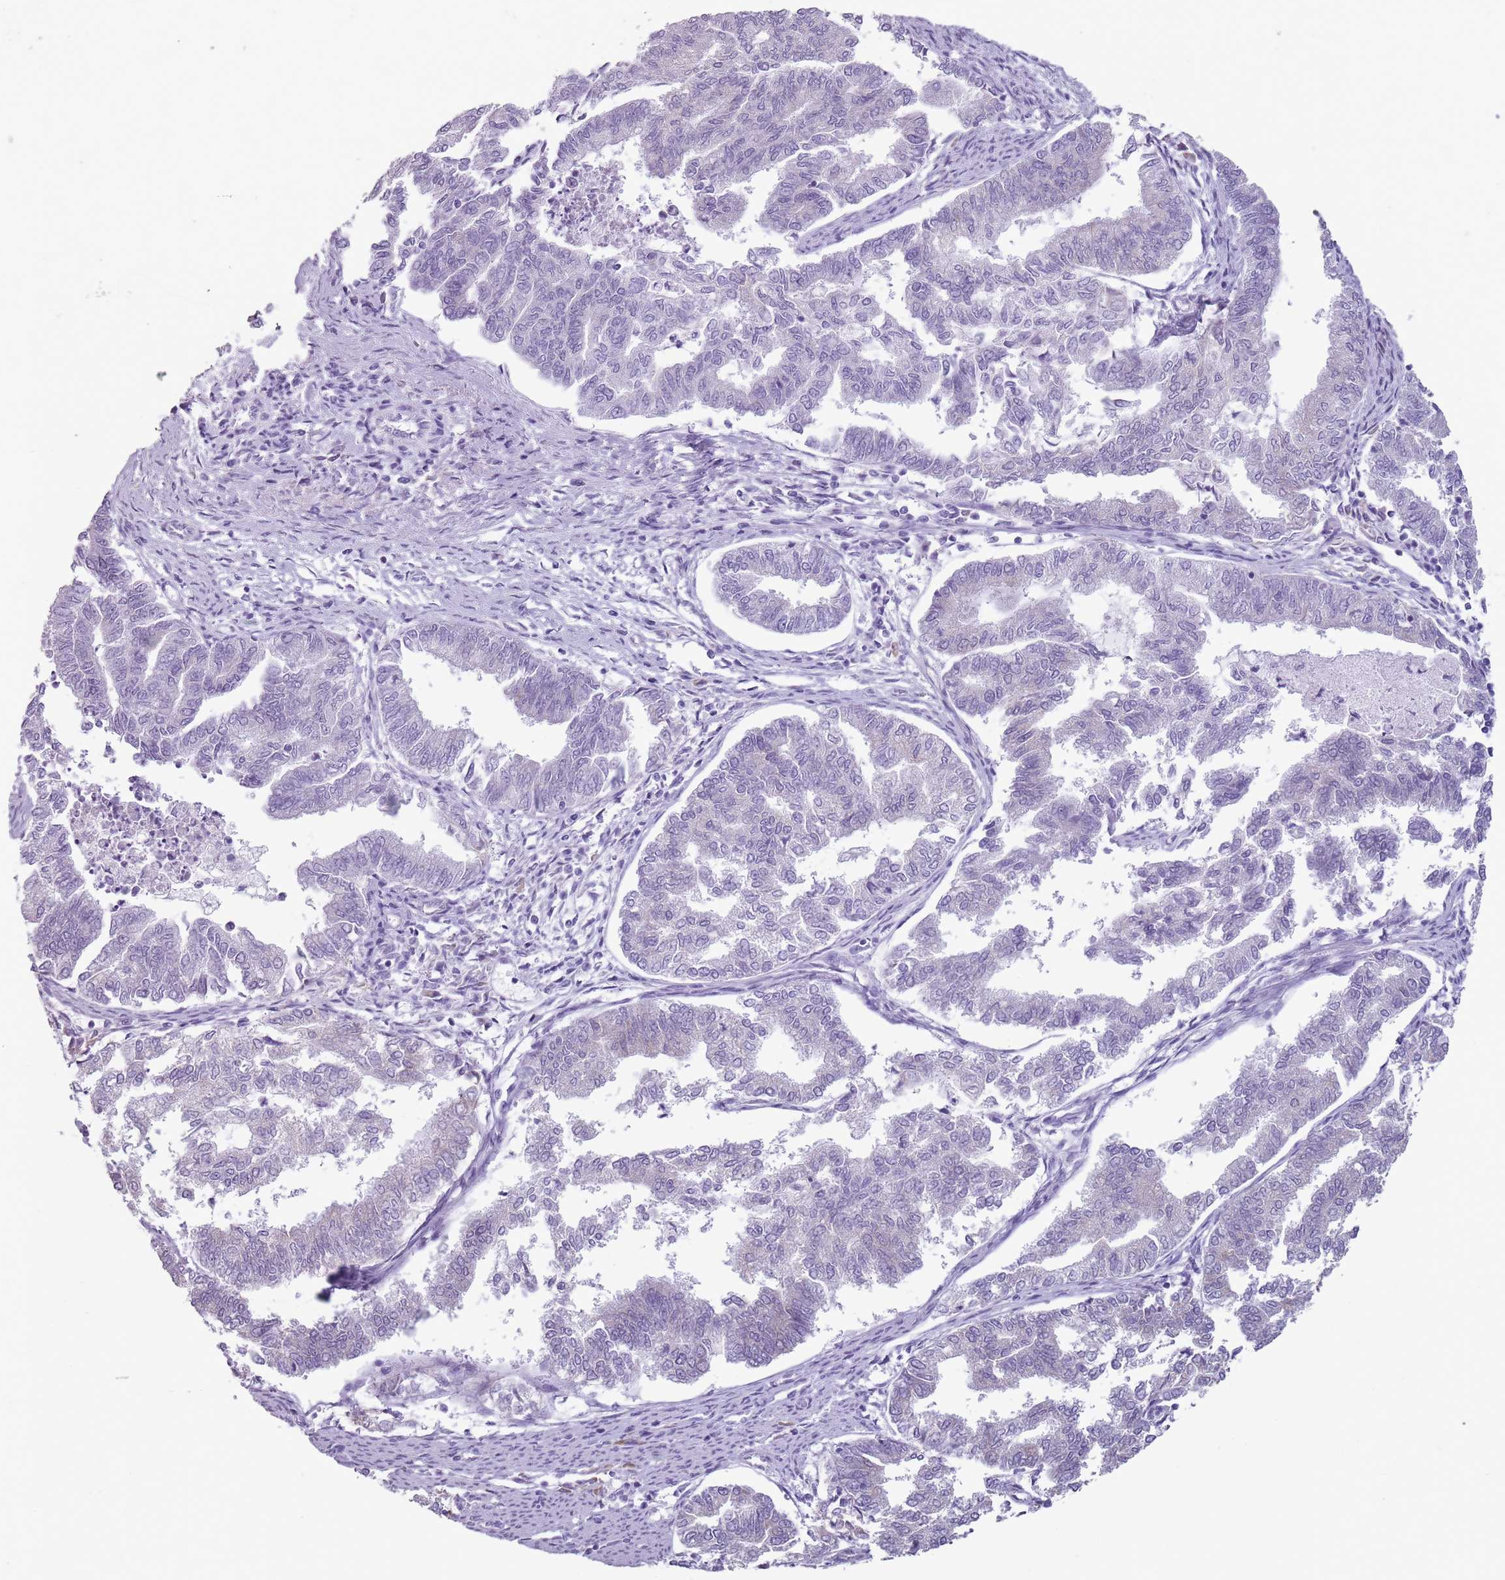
{"staining": {"intensity": "negative", "quantity": "none", "location": "none"}, "tissue": "endometrial cancer", "cell_type": "Tumor cells", "image_type": "cancer", "snomed": [{"axis": "morphology", "description": "Adenocarcinoma, NOS"}, {"axis": "topography", "description": "Endometrium"}], "caption": "Endometrial cancer (adenocarcinoma) stained for a protein using immunohistochemistry reveals no staining tumor cells.", "gene": "HYOU1", "patient": {"sex": "female", "age": 79}}